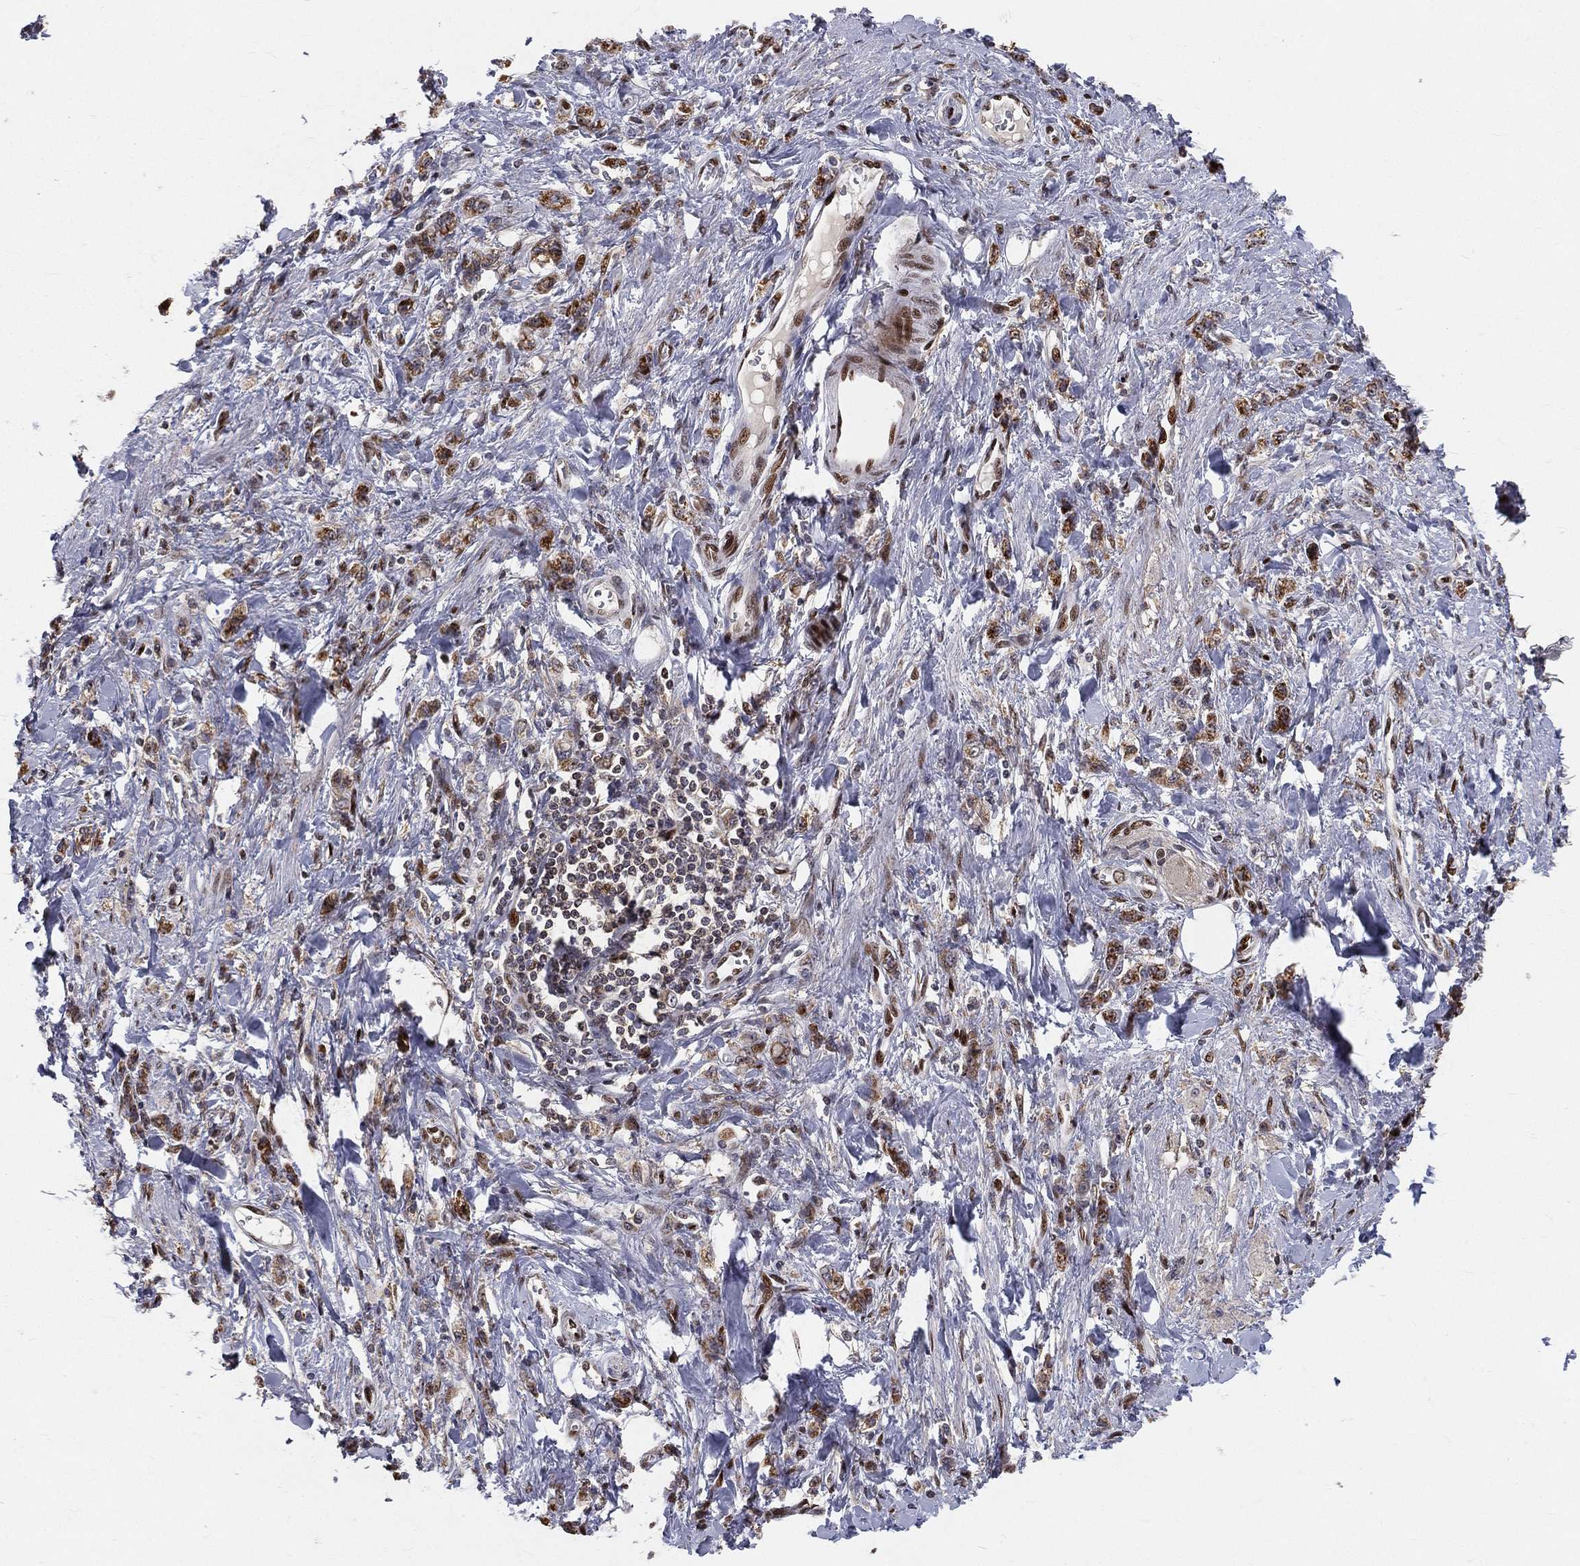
{"staining": {"intensity": "moderate", "quantity": ">75%", "location": "cytoplasmic/membranous"}, "tissue": "stomach cancer", "cell_type": "Tumor cells", "image_type": "cancer", "snomed": [{"axis": "morphology", "description": "Adenocarcinoma, NOS"}, {"axis": "topography", "description": "Stomach"}], "caption": "IHC of human stomach cancer demonstrates medium levels of moderate cytoplasmic/membranous expression in about >75% of tumor cells. (Stains: DAB (3,3'-diaminobenzidine) in brown, nuclei in blue, Microscopy: brightfield microscopy at high magnification).", "gene": "ZEB1", "patient": {"sex": "male", "age": 77}}